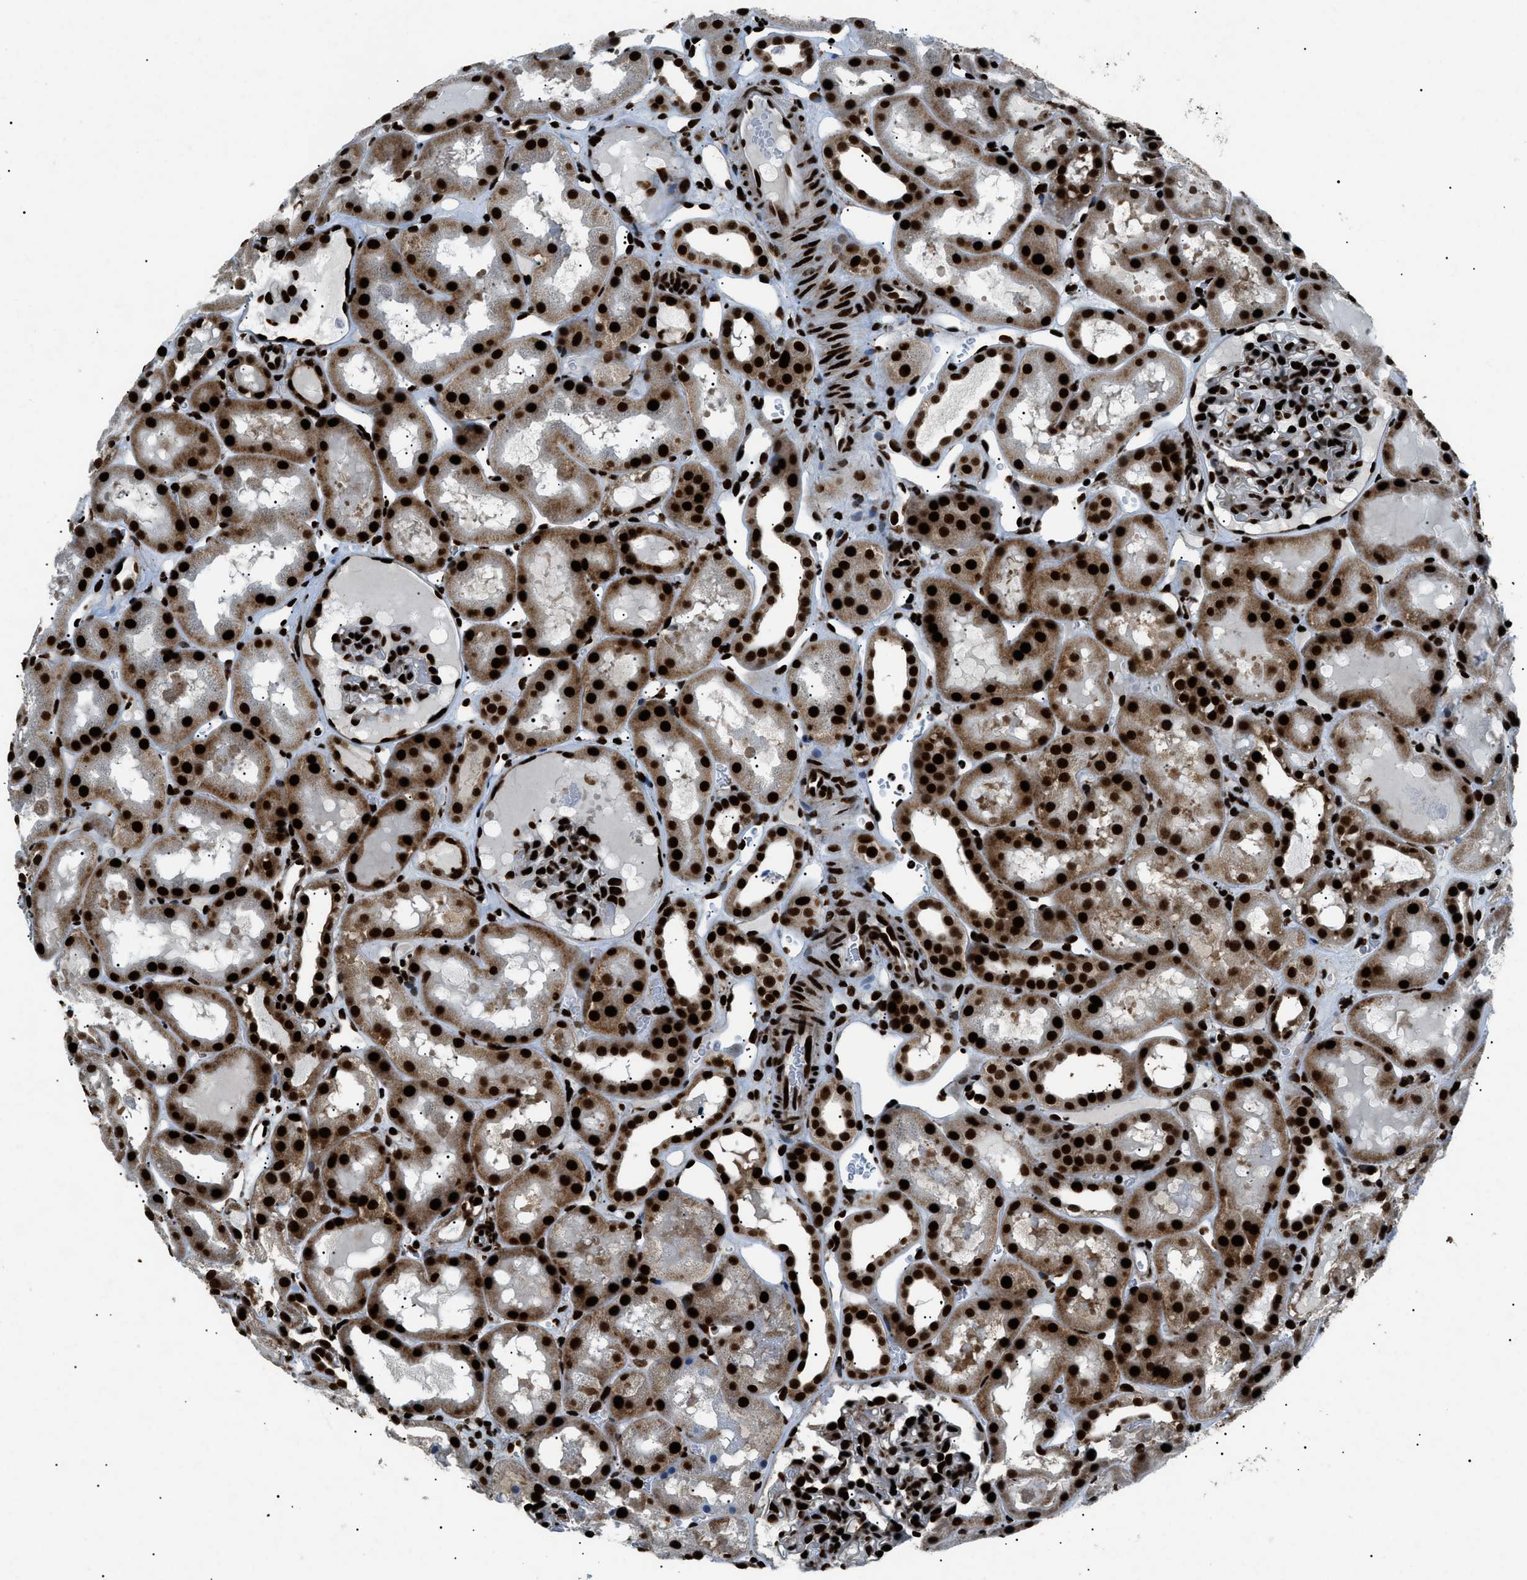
{"staining": {"intensity": "strong", "quantity": ">75%", "location": "nuclear"}, "tissue": "kidney", "cell_type": "Cells in glomeruli", "image_type": "normal", "snomed": [{"axis": "morphology", "description": "Normal tissue, NOS"}, {"axis": "topography", "description": "Kidney"}, {"axis": "topography", "description": "Urinary bladder"}], "caption": "Kidney was stained to show a protein in brown. There is high levels of strong nuclear expression in about >75% of cells in glomeruli.", "gene": "HNRNPK", "patient": {"sex": "male", "age": 16}}